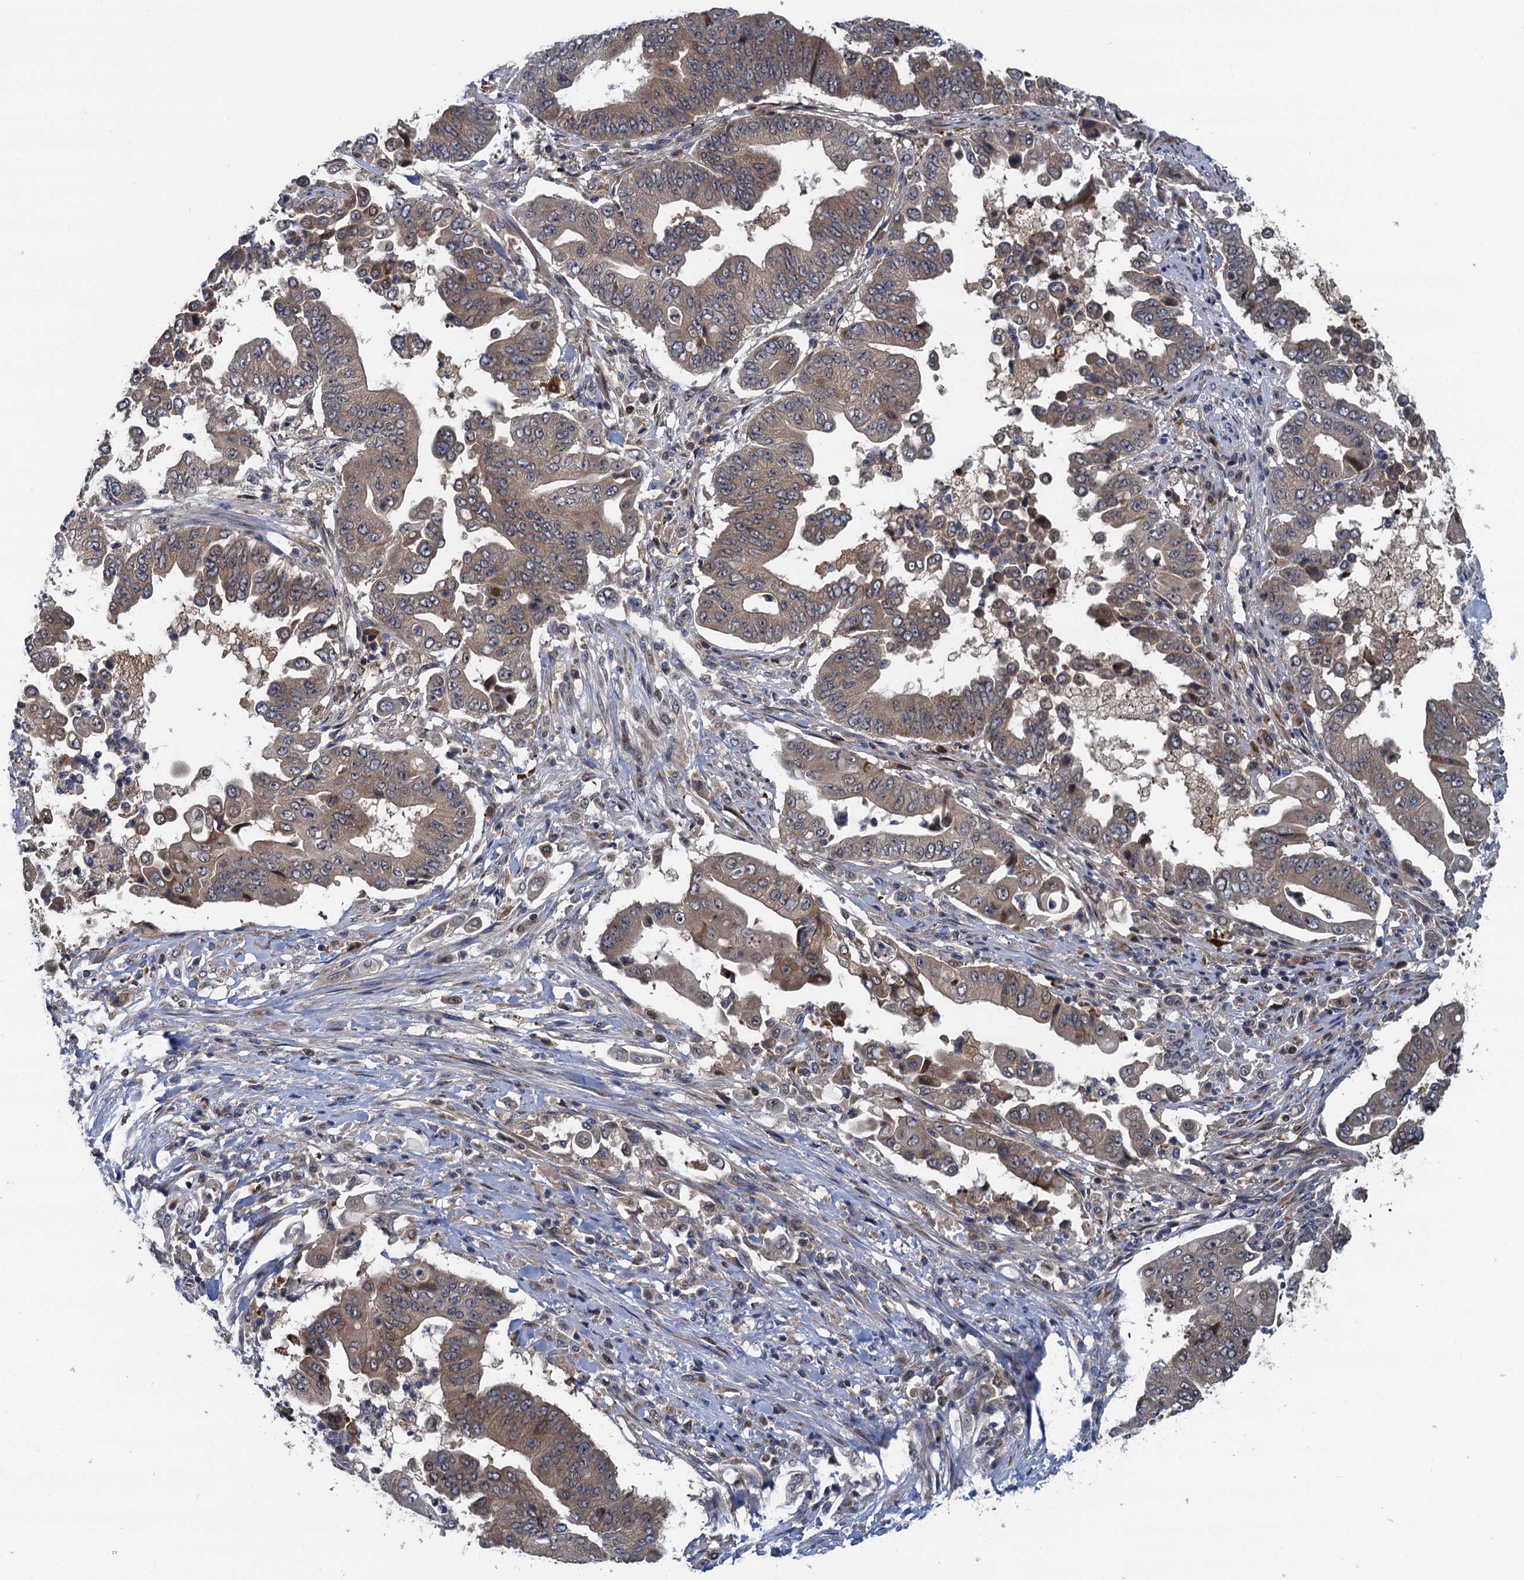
{"staining": {"intensity": "moderate", "quantity": ">75%", "location": "cytoplasmic/membranous"}, "tissue": "pancreatic cancer", "cell_type": "Tumor cells", "image_type": "cancer", "snomed": [{"axis": "morphology", "description": "Adenocarcinoma, NOS"}, {"axis": "topography", "description": "Pancreas"}], "caption": "Protein analysis of pancreatic adenocarcinoma tissue reveals moderate cytoplasmic/membranous positivity in about >75% of tumor cells. The protein of interest is shown in brown color, while the nuclei are stained blue.", "gene": "CNTN5", "patient": {"sex": "female", "age": 77}}